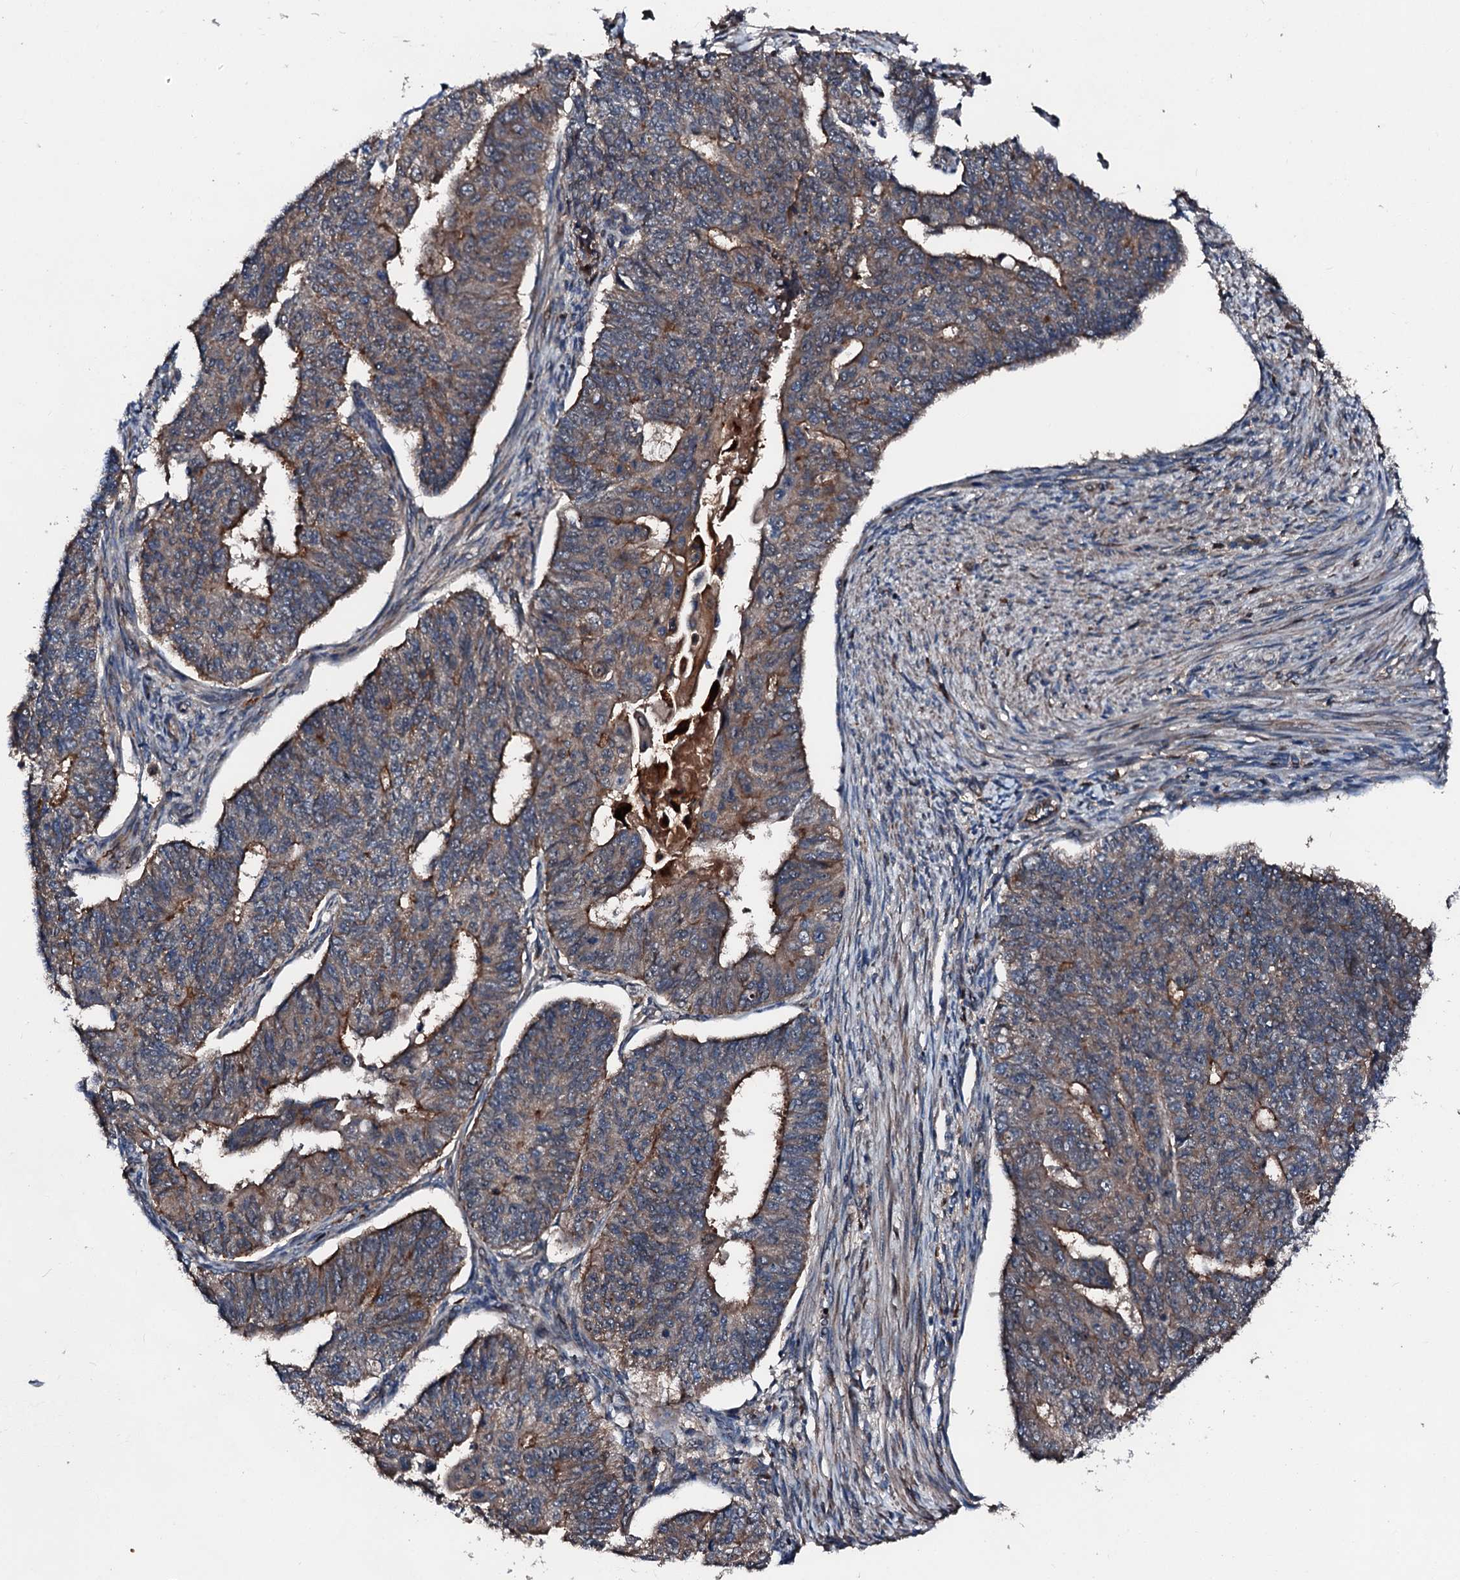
{"staining": {"intensity": "moderate", "quantity": "25%-75%", "location": "cytoplasmic/membranous"}, "tissue": "endometrial cancer", "cell_type": "Tumor cells", "image_type": "cancer", "snomed": [{"axis": "morphology", "description": "Adenocarcinoma, NOS"}, {"axis": "topography", "description": "Endometrium"}], "caption": "Immunohistochemical staining of endometrial cancer demonstrates medium levels of moderate cytoplasmic/membranous staining in approximately 25%-75% of tumor cells. The protein is shown in brown color, while the nuclei are stained blue.", "gene": "FGD4", "patient": {"sex": "female", "age": 32}}